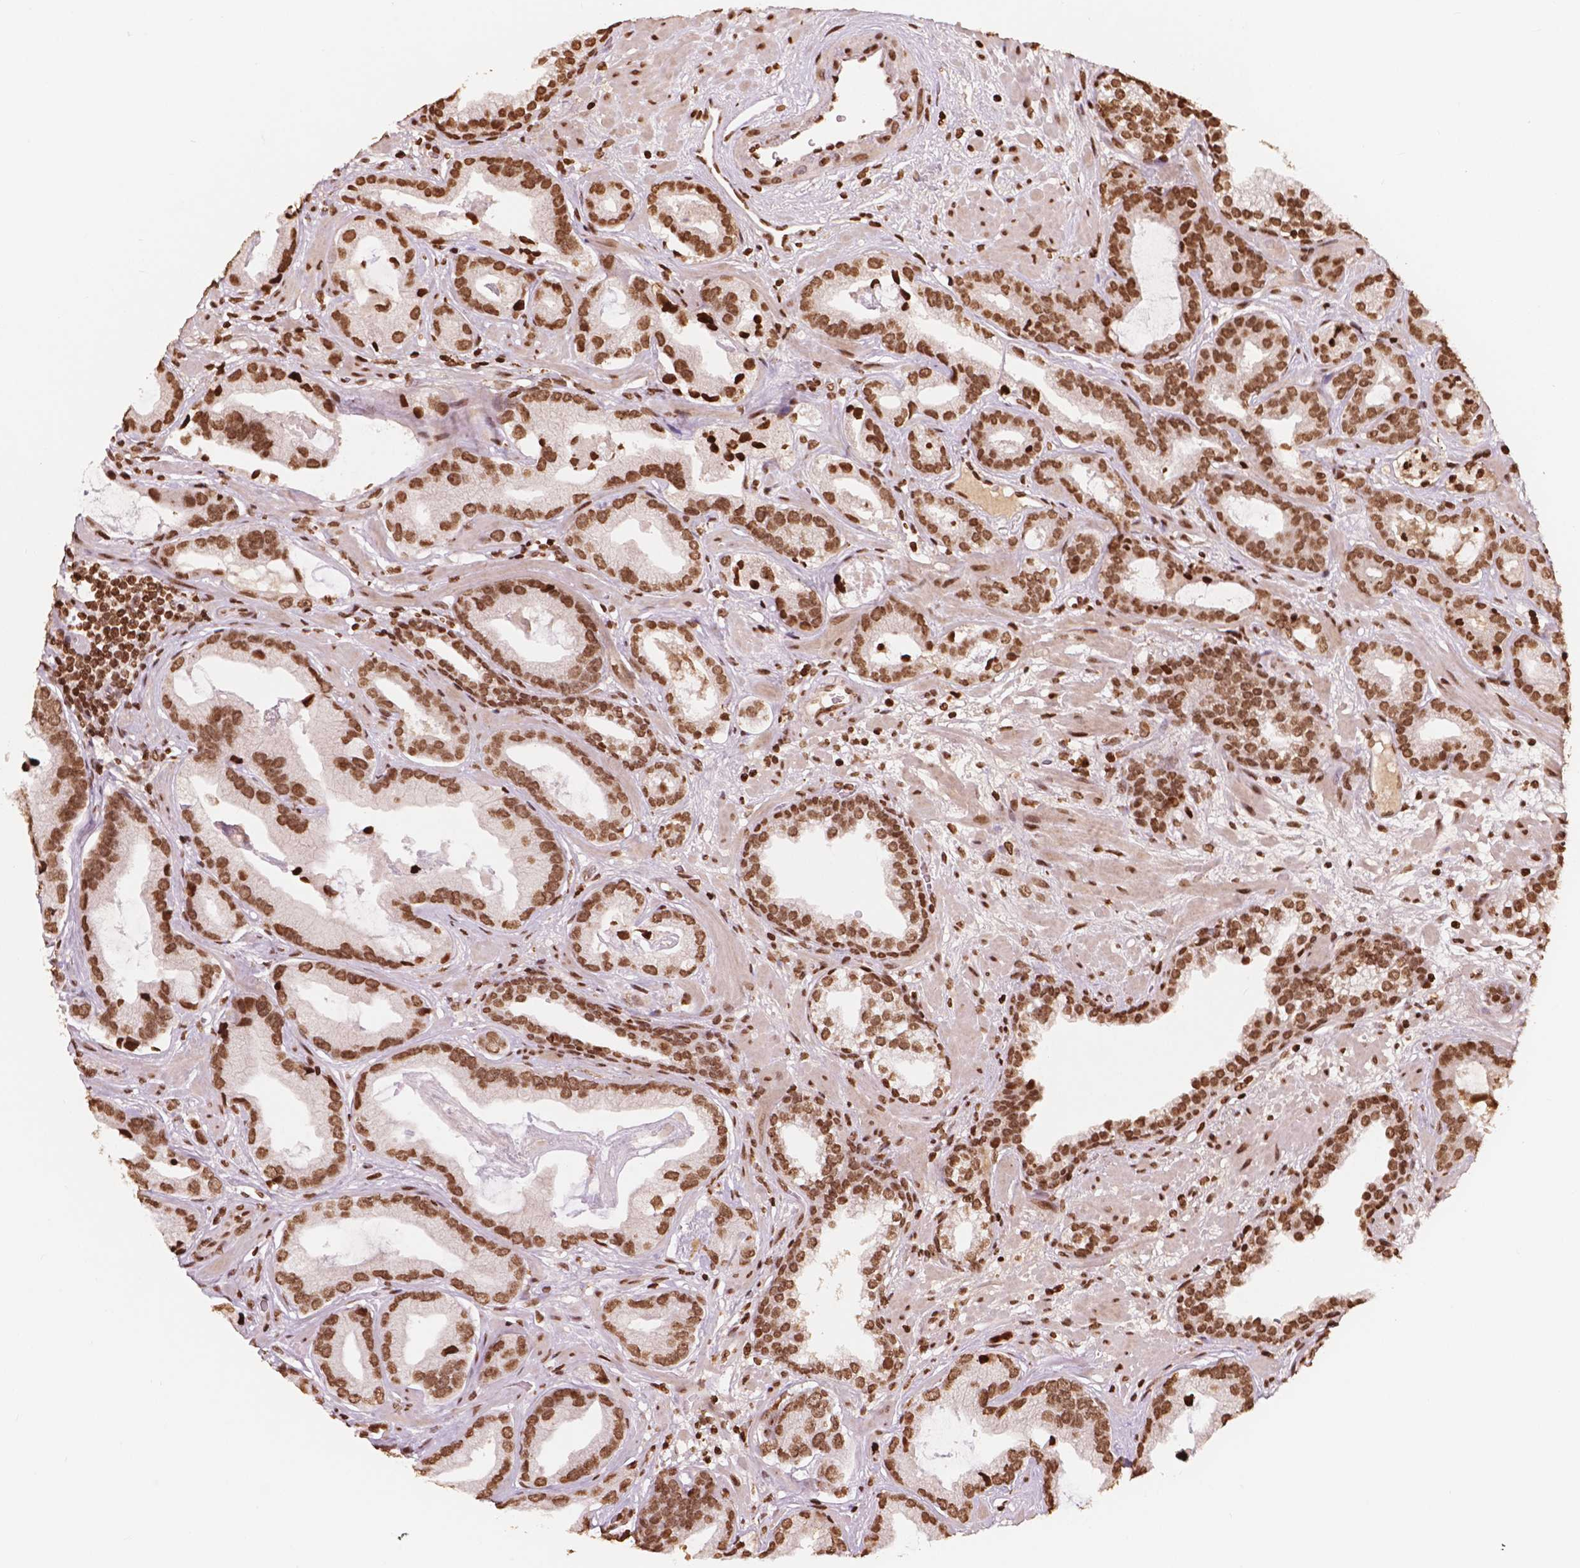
{"staining": {"intensity": "strong", "quantity": ">75%", "location": "nuclear"}, "tissue": "prostate cancer", "cell_type": "Tumor cells", "image_type": "cancer", "snomed": [{"axis": "morphology", "description": "Adenocarcinoma, Low grade"}, {"axis": "topography", "description": "Prostate"}], "caption": "This image reveals immunohistochemistry (IHC) staining of low-grade adenocarcinoma (prostate), with high strong nuclear expression in approximately >75% of tumor cells.", "gene": "H3C7", "patient": {"sex": "male", "age": 62}}